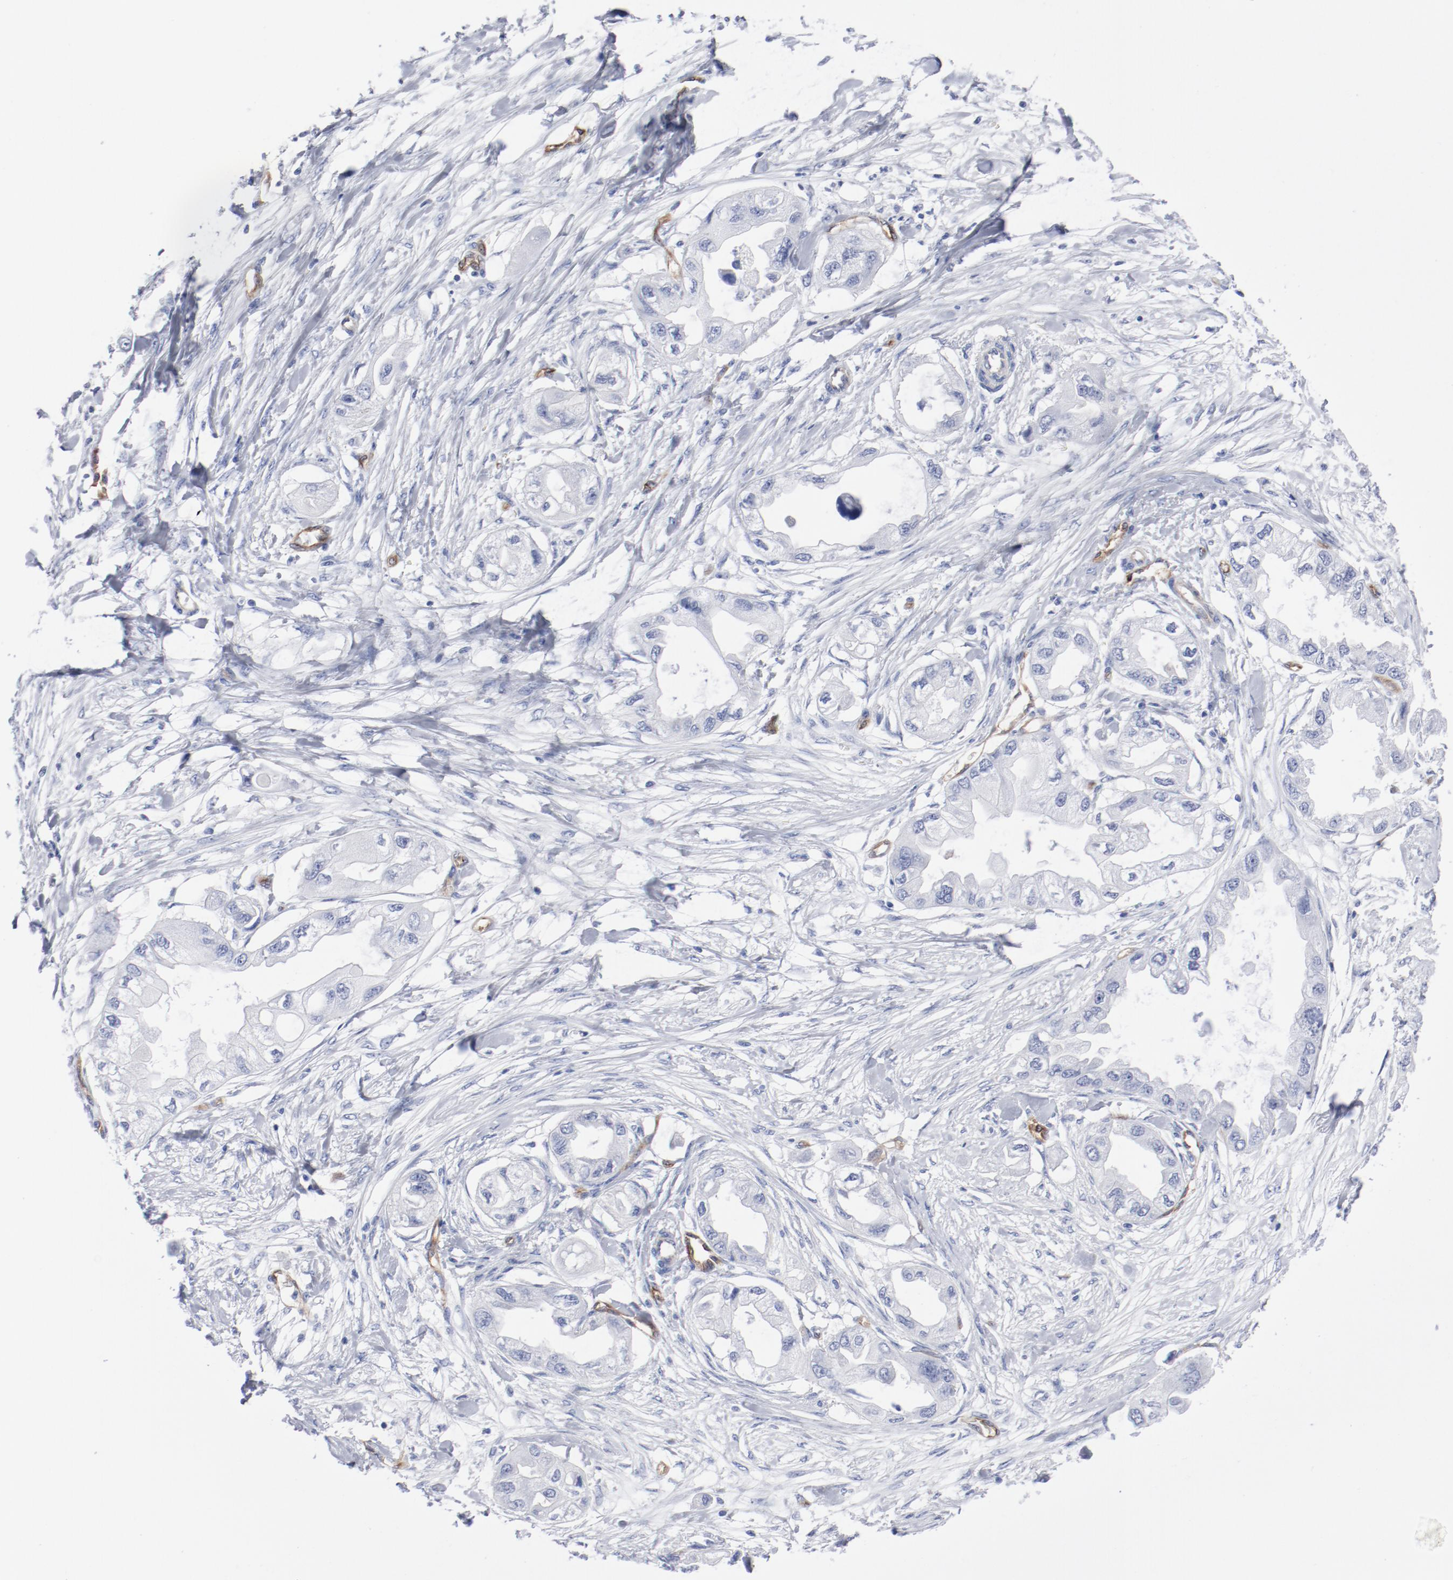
{"staining": {"intensity": "negative", "quantity": "none", "location": "none"}, "tissue": "endometrial cancer", "cell_type": "Tumor cells", "image_type": "cancer", "snomed": [{"axis": "morphology", "description": "Adenocarcinoma, NOS"}, {"axis": "topography", "description": "Endometrium"}], "caption": "This is a photomicrograph of immunohistochemistry (IHC) staining of endometrial cancer, which shows no staining in tumor cells.", "gene": "SHANK3", "patient": {"sex": "female", "age": 67}}